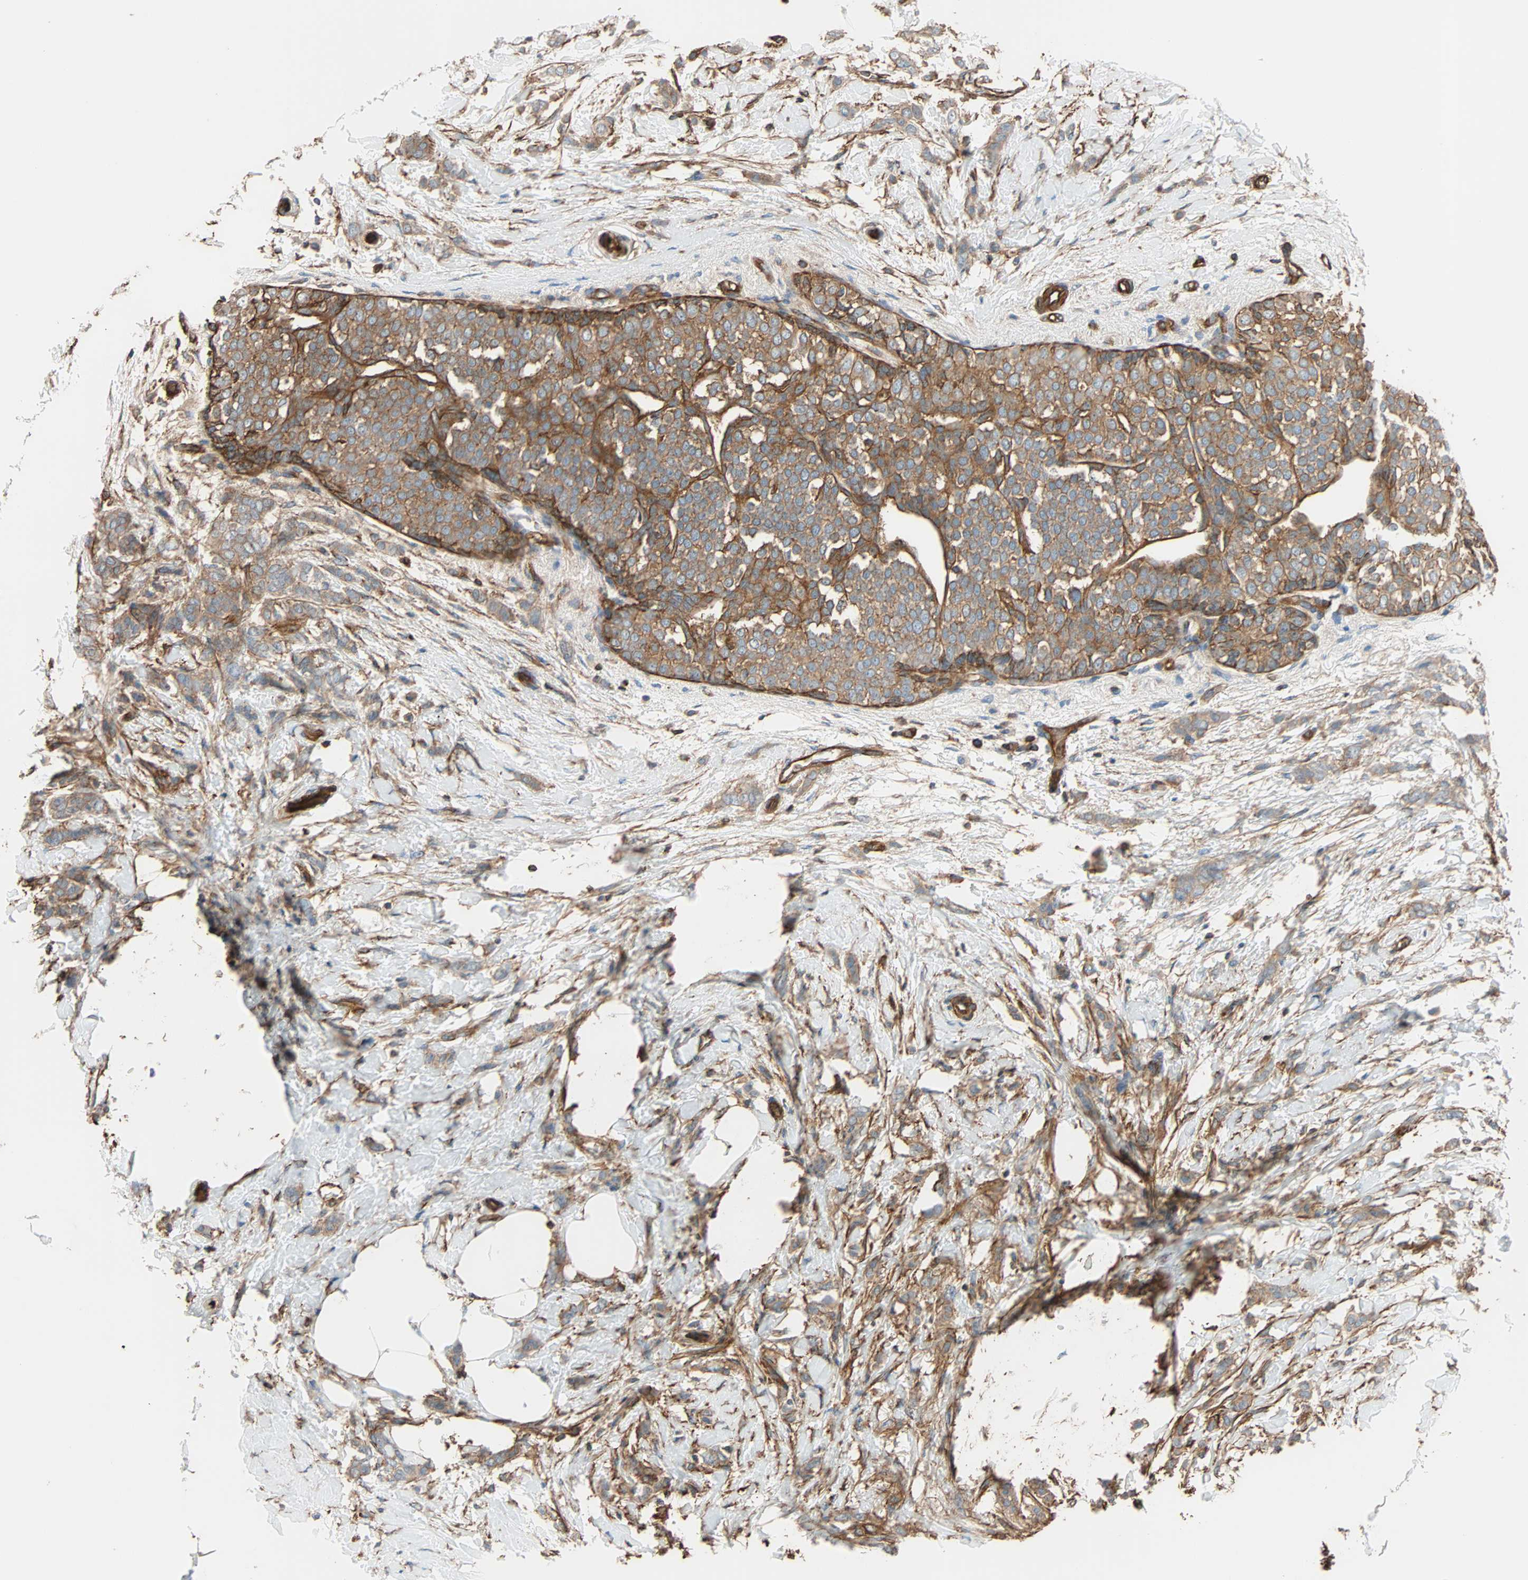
{"staining": {"intensity": "weak", "quantity": ">75%", "location": "cytoplasmic/membranous"}, "tissue": "breast cancer", "cell_type": "Tumor cells", "image_type": "cancer", "snomed": [{"axis": "morphology", "description": "Lobular carcinoma, in situ"}, {"axis": "morphology", "description": "Lobular carcinoma"}, {"axis": "topography", "description": "Breast"}], "caption": "An image of breast cancer (lobular carcinoma in situ) stained for a protein exhibits weak cytoplasmic/membranous brown staining in tumor cells.", "gene": "GALNT10", "patient": {"sex": "female", "age": 41}}